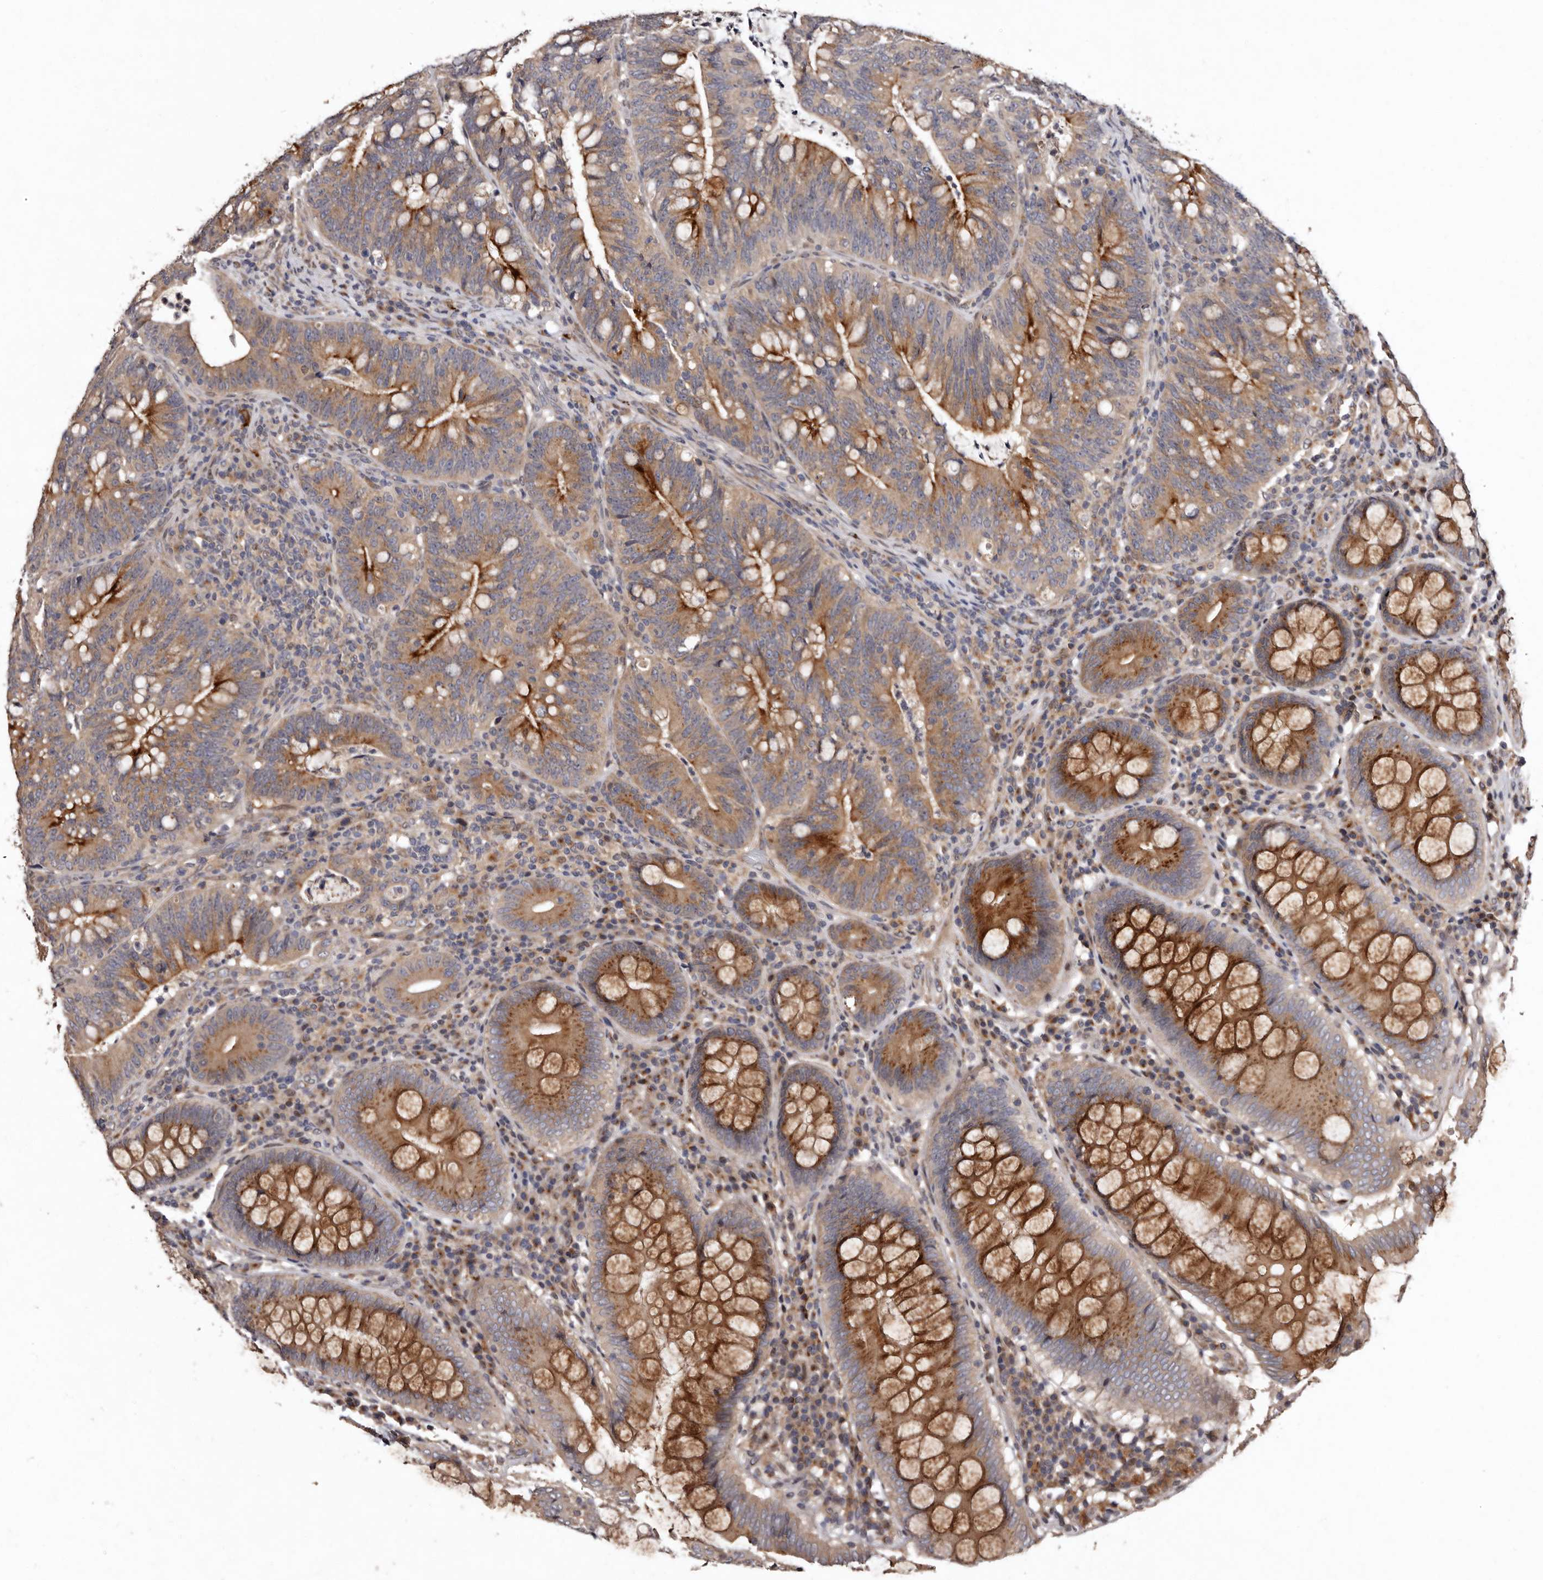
{"staining": {"intensity": "strong", "quantity": "<25%", "location": "cytoplasmic/membranous"}, "tissue": "colorectal cancer", "cell_type": "Tumor cells", "image_type": "cancer", "snomed": [{"axis": "morphology", "description": "Adenocarcinoma, NOS"}, {"axis": "topography", "description": "Colon"}], "caption": "DAB (3,3'-diaminobenzidine) immunohistochemical staining of adenocarcinoma (colorectal) displays strong cytoplasmic/membranous protein expression in approximately <25% of tumor cells.", "gene": "FAM91A1", "patient": {"sex": "female", "age": 66}}